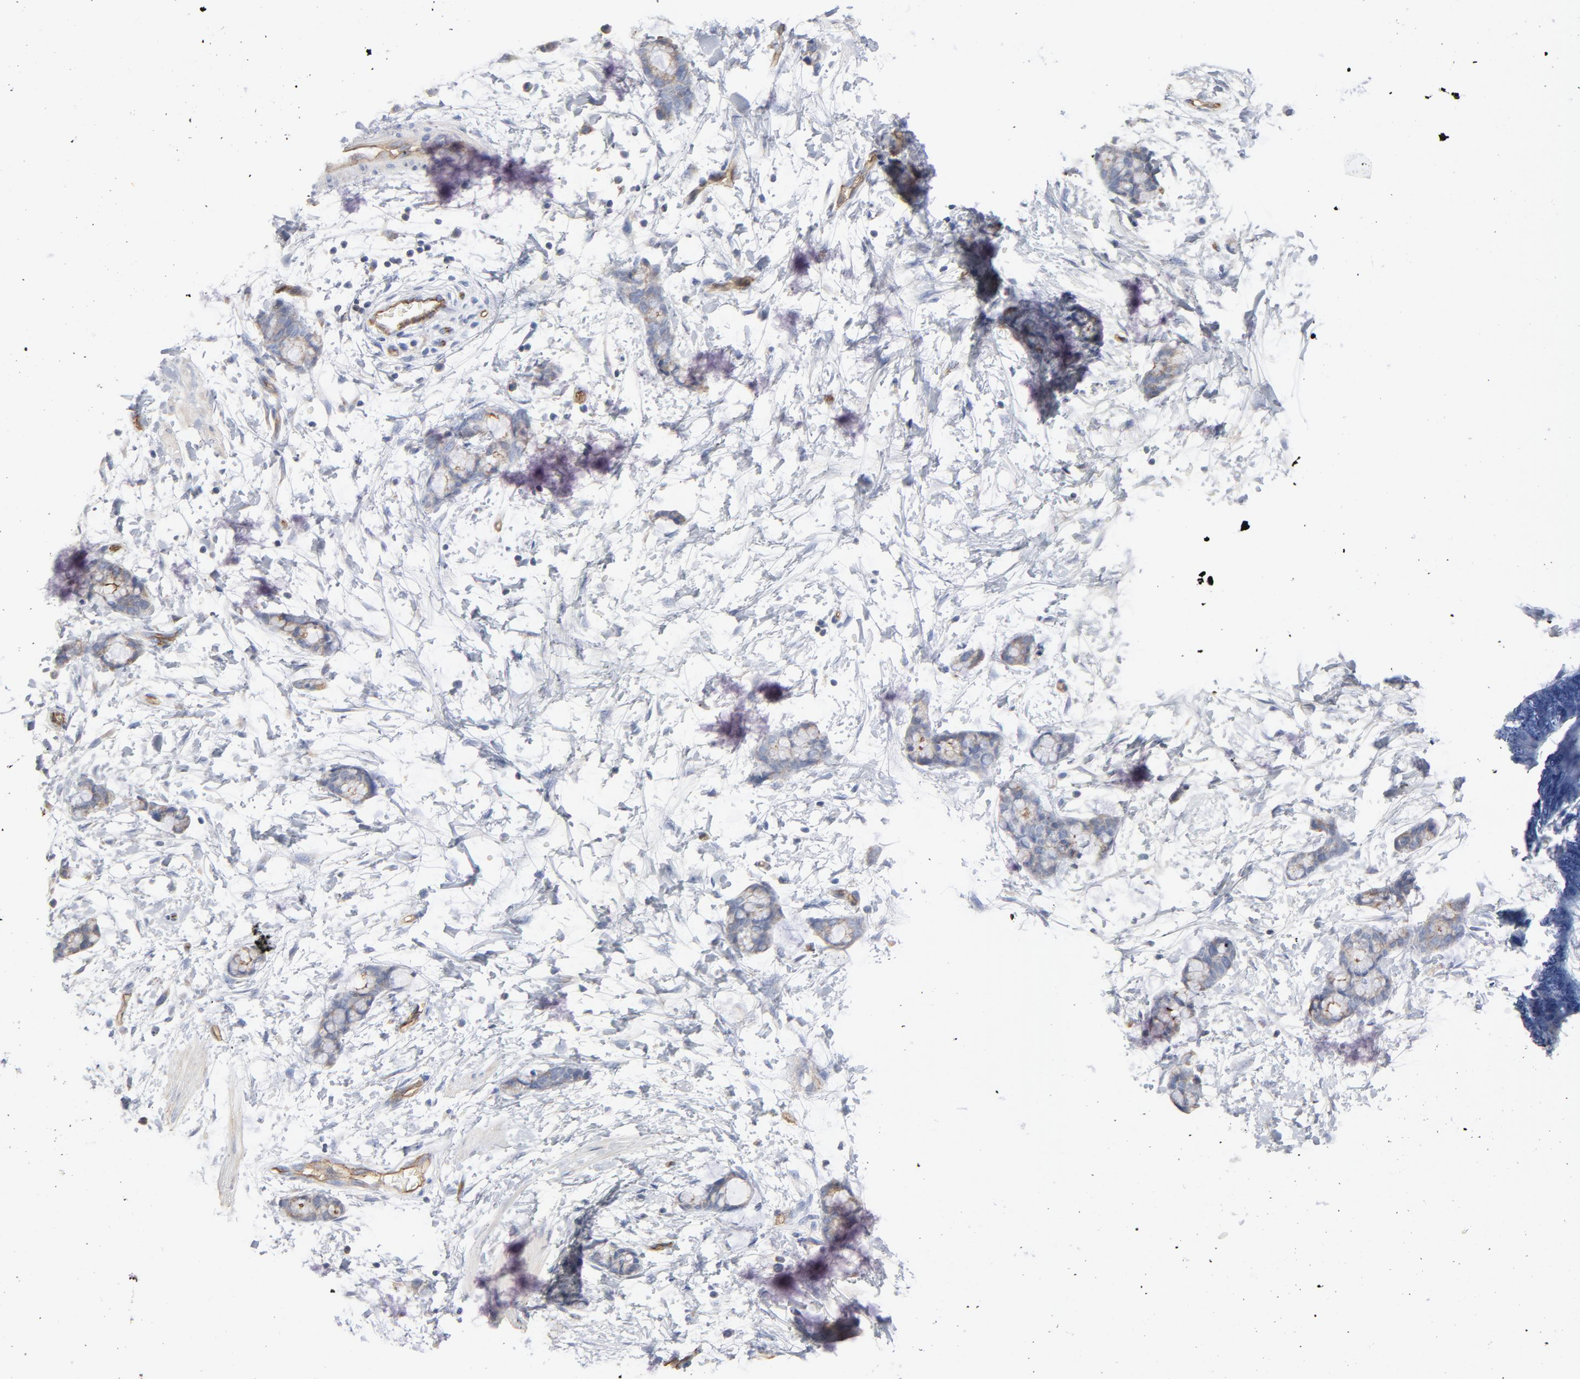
{"staining": {"intensity": "weak", "quantity": "<25%", "location": "cytoplasmic/membranous"}, "tissue": "colorectal cancer", "cell_type": "Tumor cells", "image_type": "cancer", "snomed": [{"axis": "morphology", "description": "Adenocarcinoma, NOS"}, {"axis": "topography", "description": "Colon"}], "caption": "Immunohistochemistry photomicrograph of adenocarcinoma (colorectal) stained for a protein (brown), which reveals no positivity in tumor cells.", "gene": "OXA1L", "patient": {"sex": "male", "age": 14}}